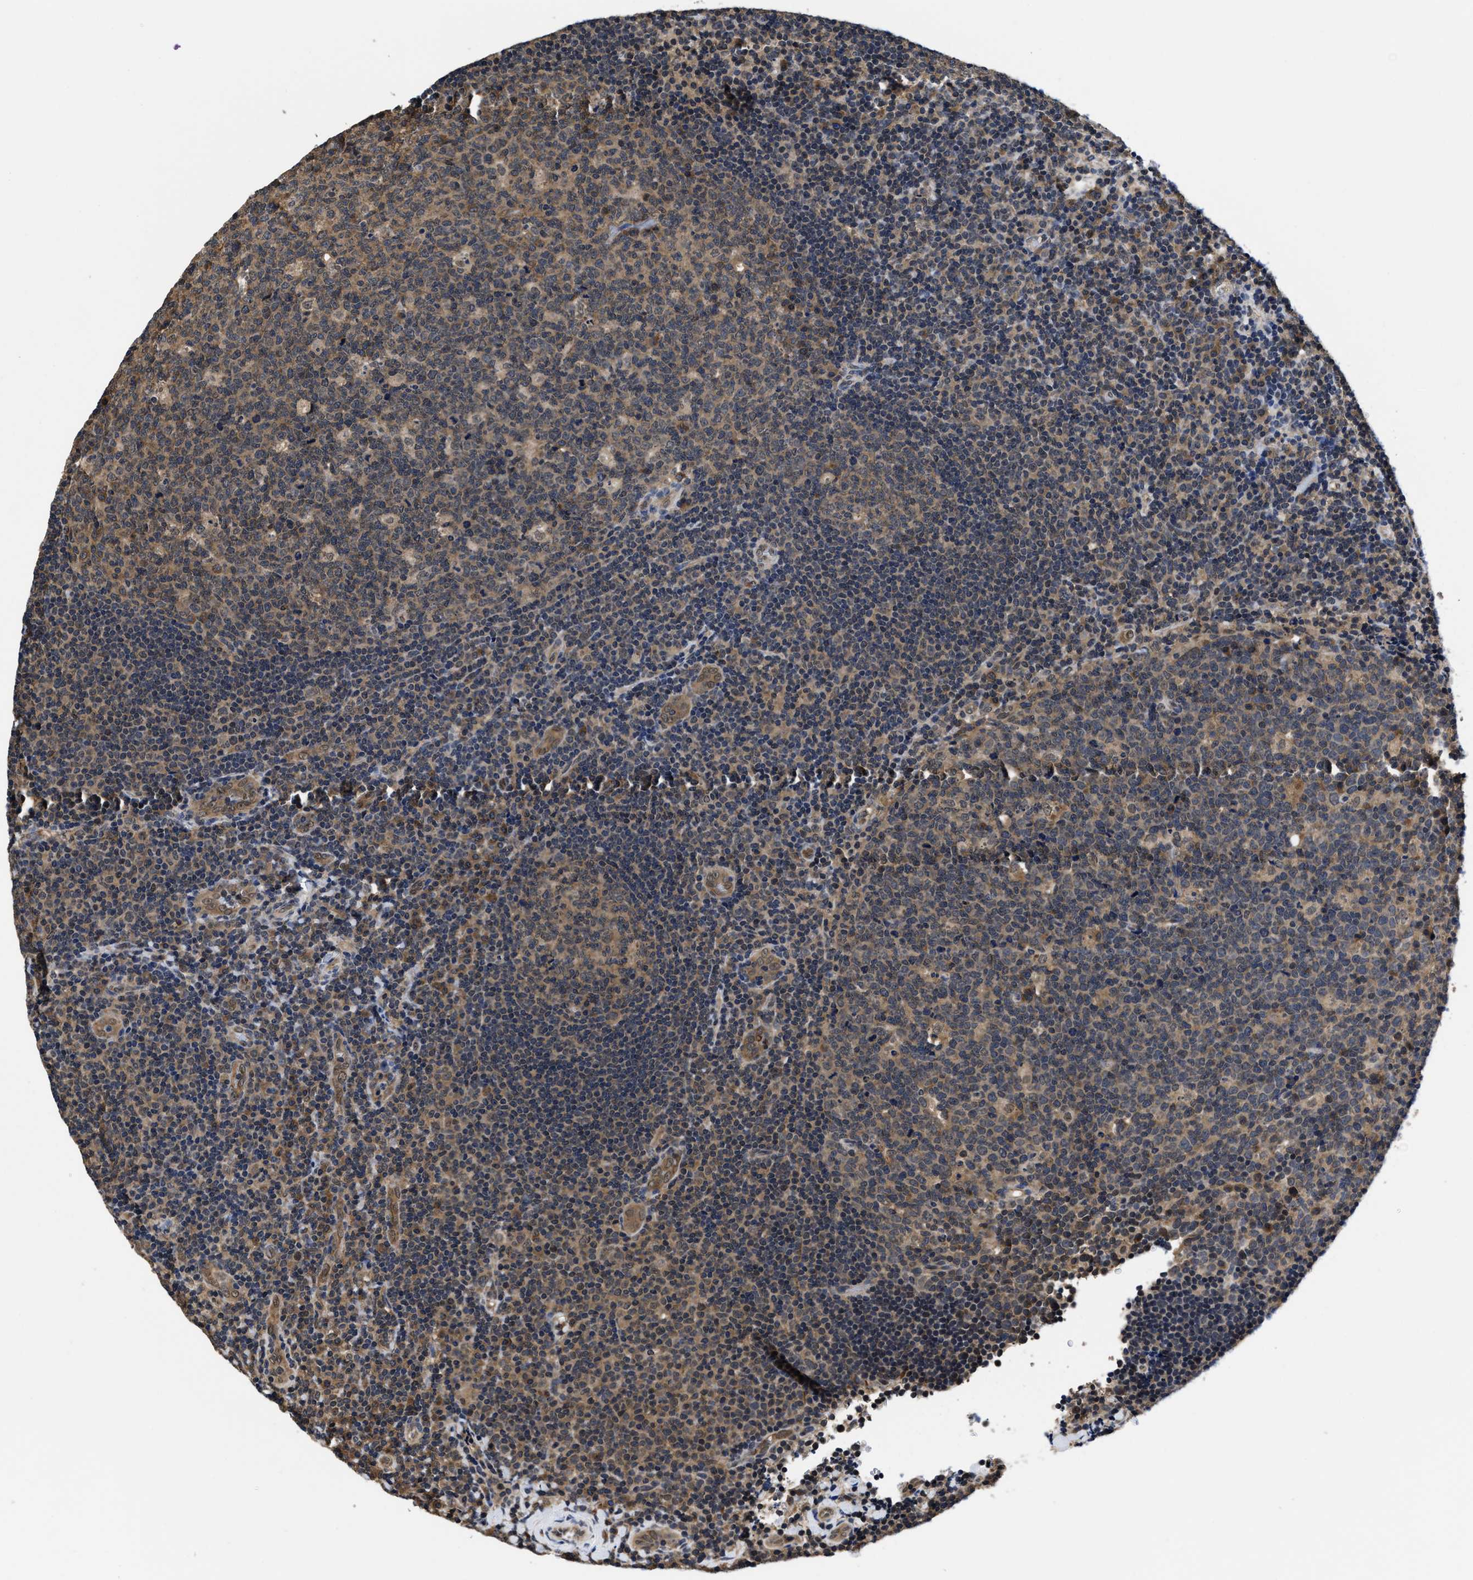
{"staining": {"intensity": "weak", "quantity": ">75%", "location": "cytoplasmic/membranous"}, "tissue": "tonsil", "cell_type": "Germinal center cells", "image_type": "normal", "snomed": [{"axis": "morphology", "description": "Normal tissue, NOS"}, {"axis": "topography", "description": "Tonsil"}], "caption": "Immunohistochemical staining of unremarkable human tonsil displays low levels of weak cytoplasmic/membranous expression in approximately >75% of germinal center cells.", "gene": "MCOLN2", "patient": {"sex": "male", "age": 17}}